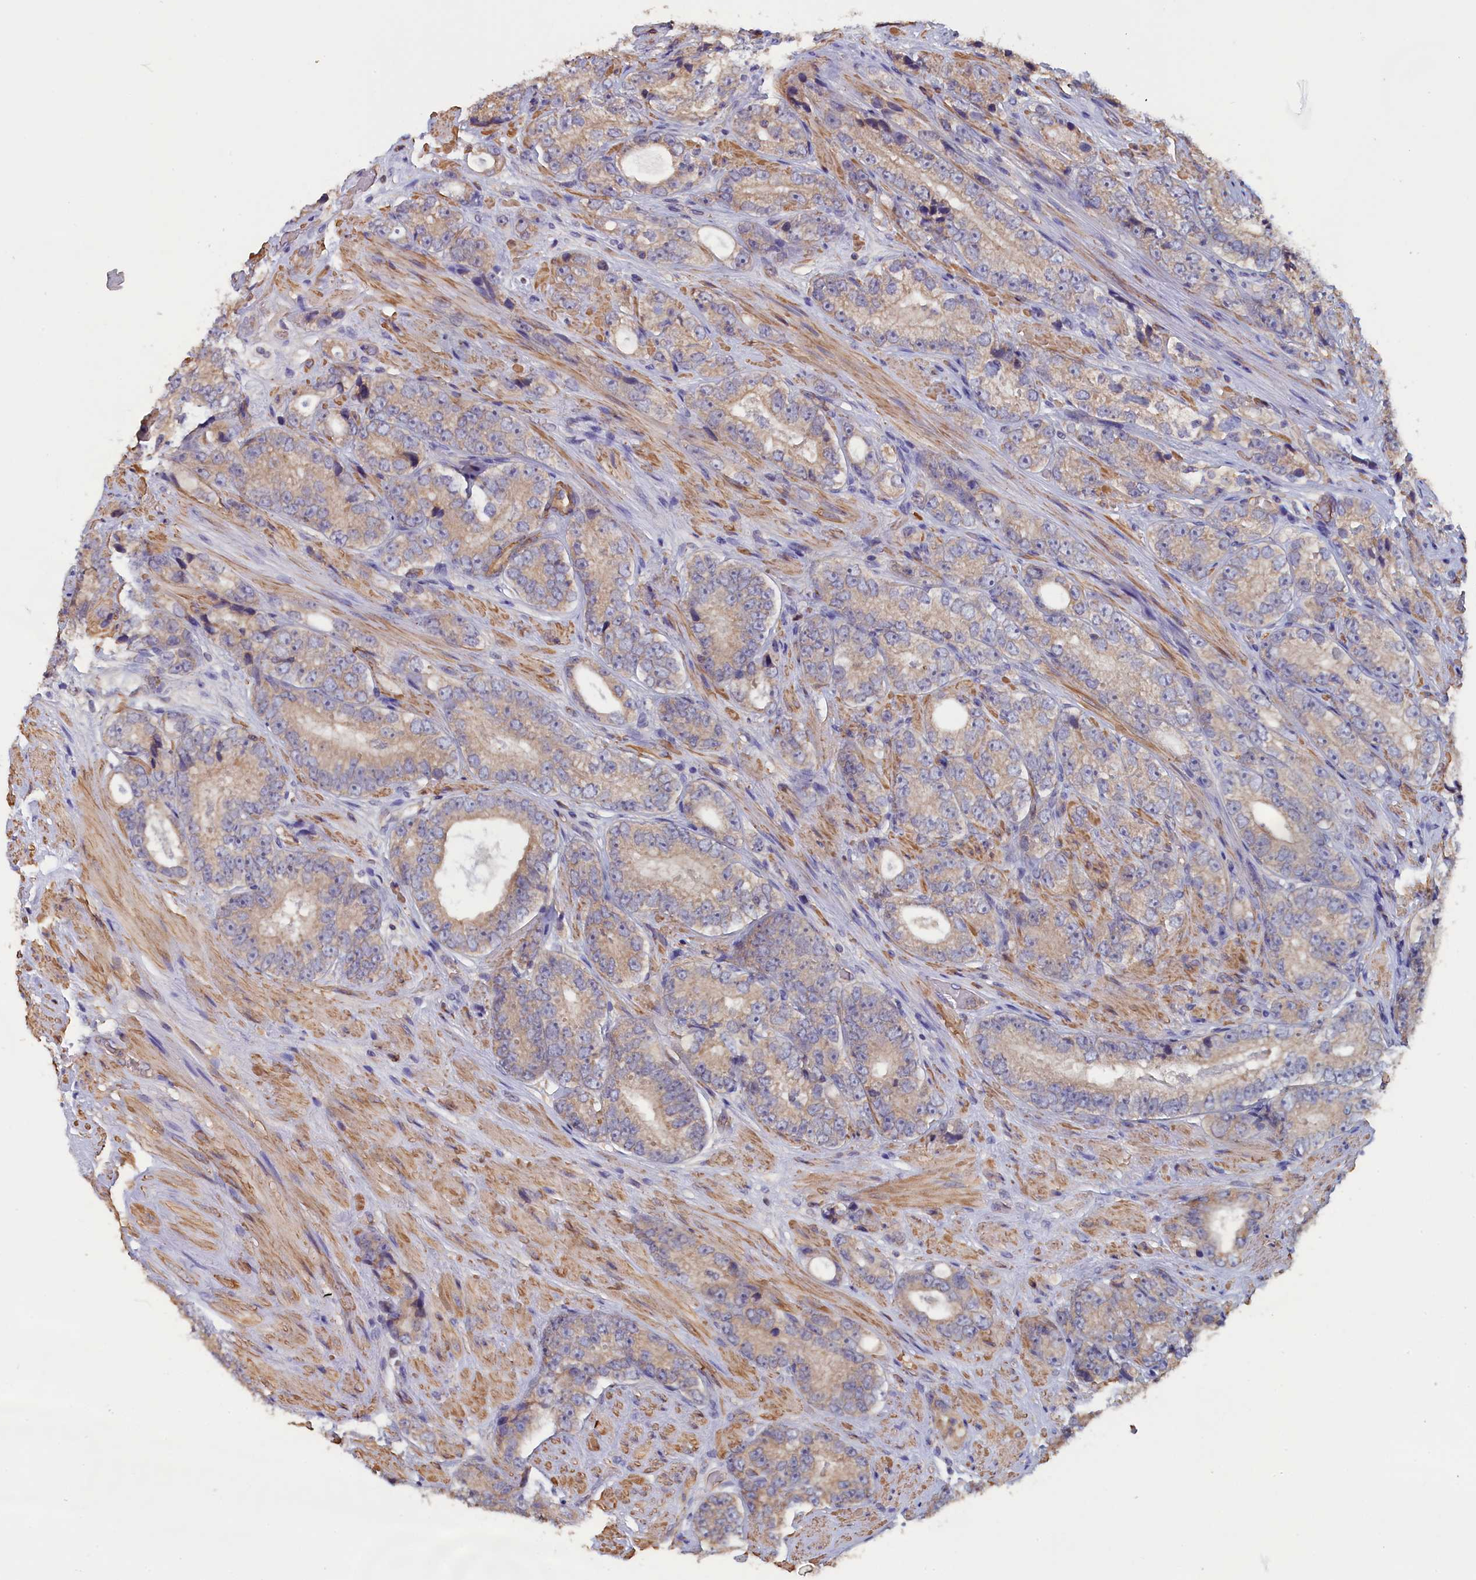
{"staining": {"intensity": "moderate", "quantity": "25%-75%", "location": "cytoplasmic/membranous"}, "tissue": "prostate cancer", "cell_type": "Tumor cells", "image_type": "cancer", "snomed": [{"axis": "morphology", "description": "Adenocarcinoma, High grade"}, {"axis": "topography", "description": "Prostate"}], "caption": "IHC photomicrograph of human prostate cancer (adenocarcinoma (high-grade)) stained for a protein (brown), which shows medium levels of moderate cytoplasmic/membranous positivity in about 25%-75% of tumor cells.", "gene": "ANKRD2", "patient": {"sex": "male", "age": 56}}